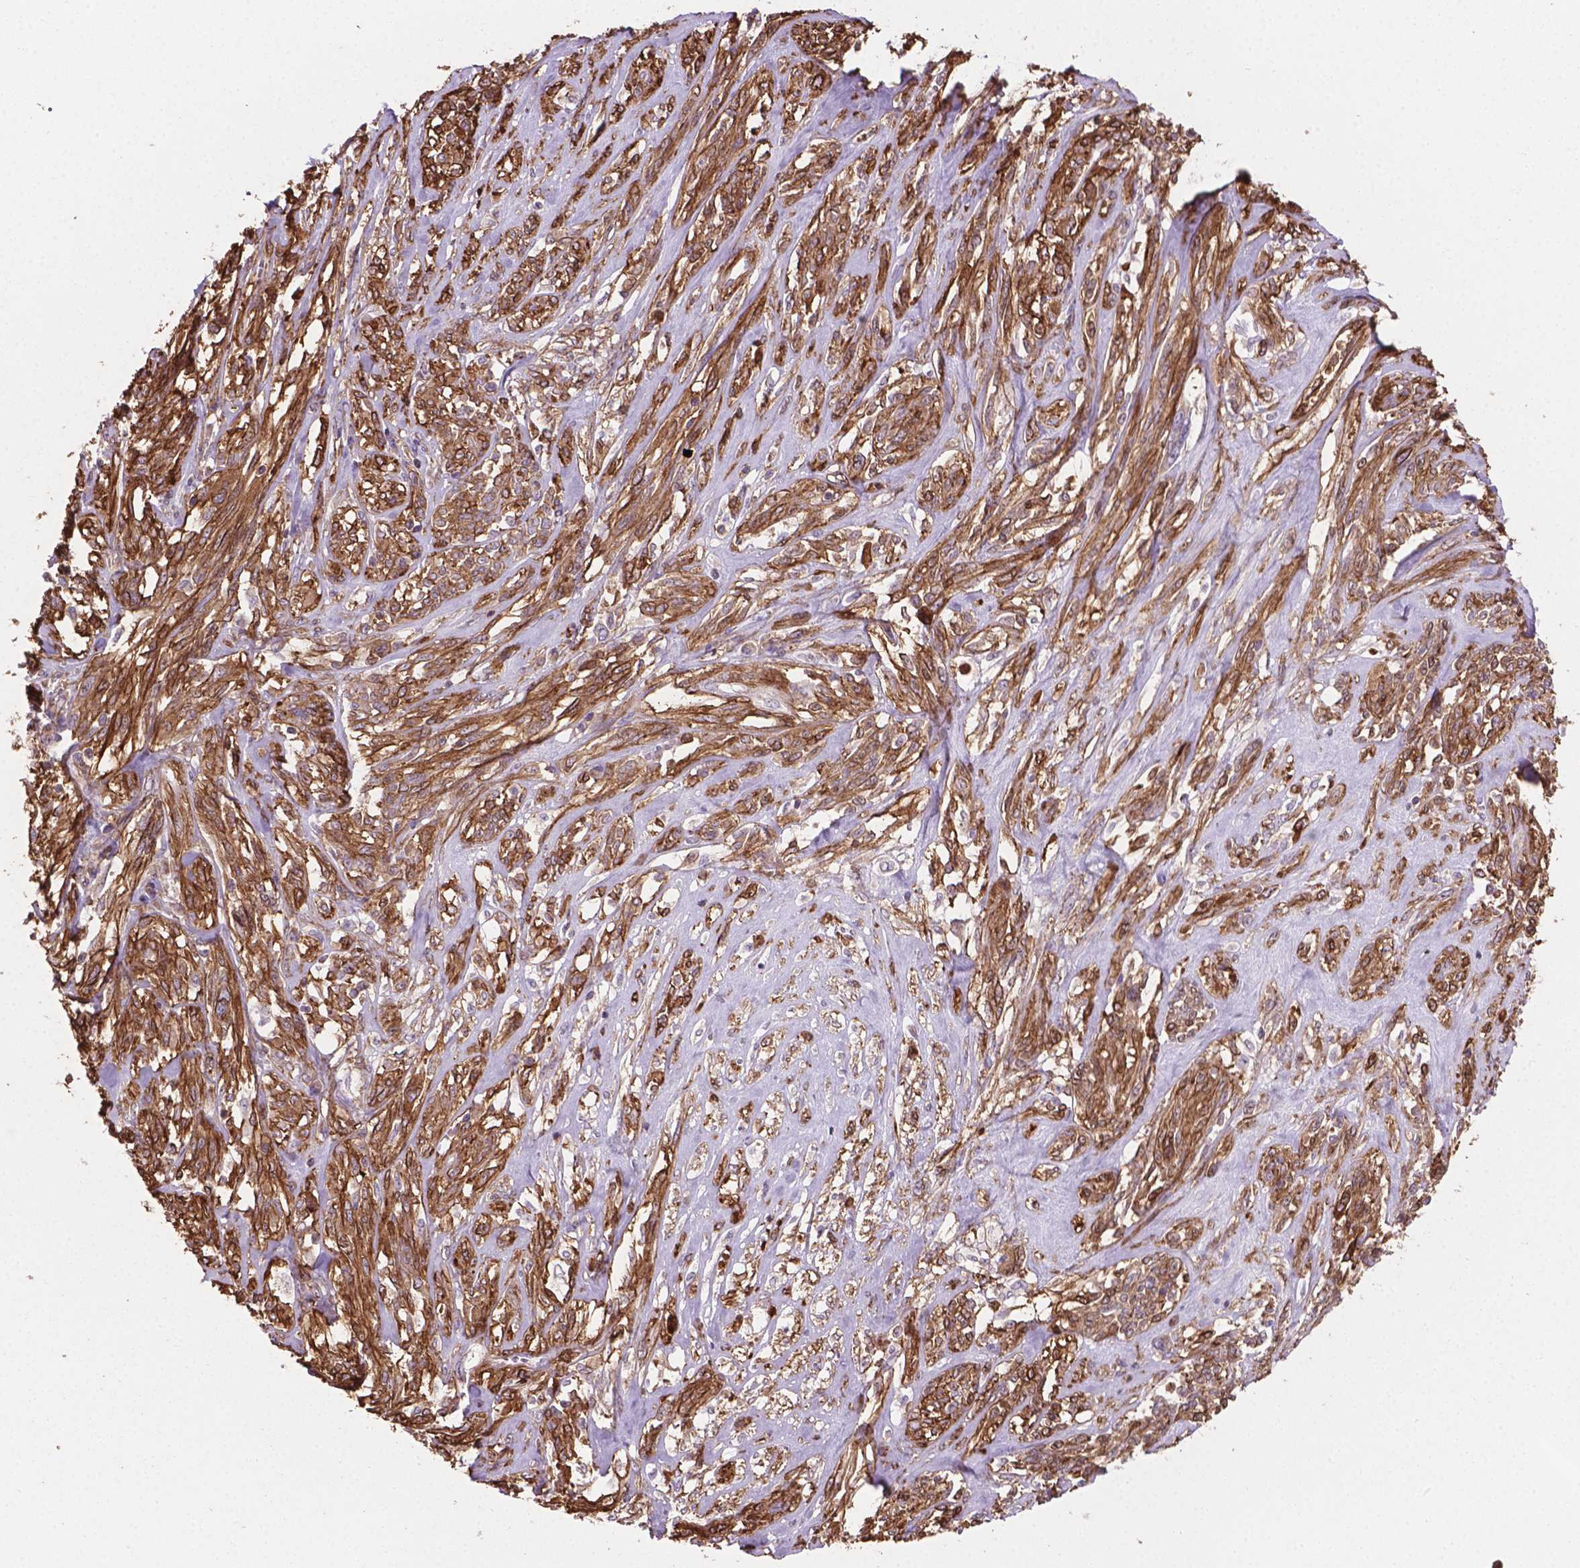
{"staining": {"intensity": "strong", "quantity": ">75%", "location": "cytoplasmic/membranous"}, "tissue": "melanoma", "cell_type": "Tumor cells", "image_type": "cancer", "snomed": [{"axis": "morphology", "description": "Malignant melanoma, NOS"}, {"axis": "topography", "description": "Skin"}], "caption": "A high amount of strong cytoplasmic/membranous staining is identified in about >75% of tumor cells in melanoma tissue. The staining was performed using DAB (3,3'-diaminobenzidine) to visualize the protein expression in brown, while the nuclei were stained in blue with hematoxylin (Magnification: 20x).", "gene": "TCAF1", "patient": {"sex": "female", "age": 91}}